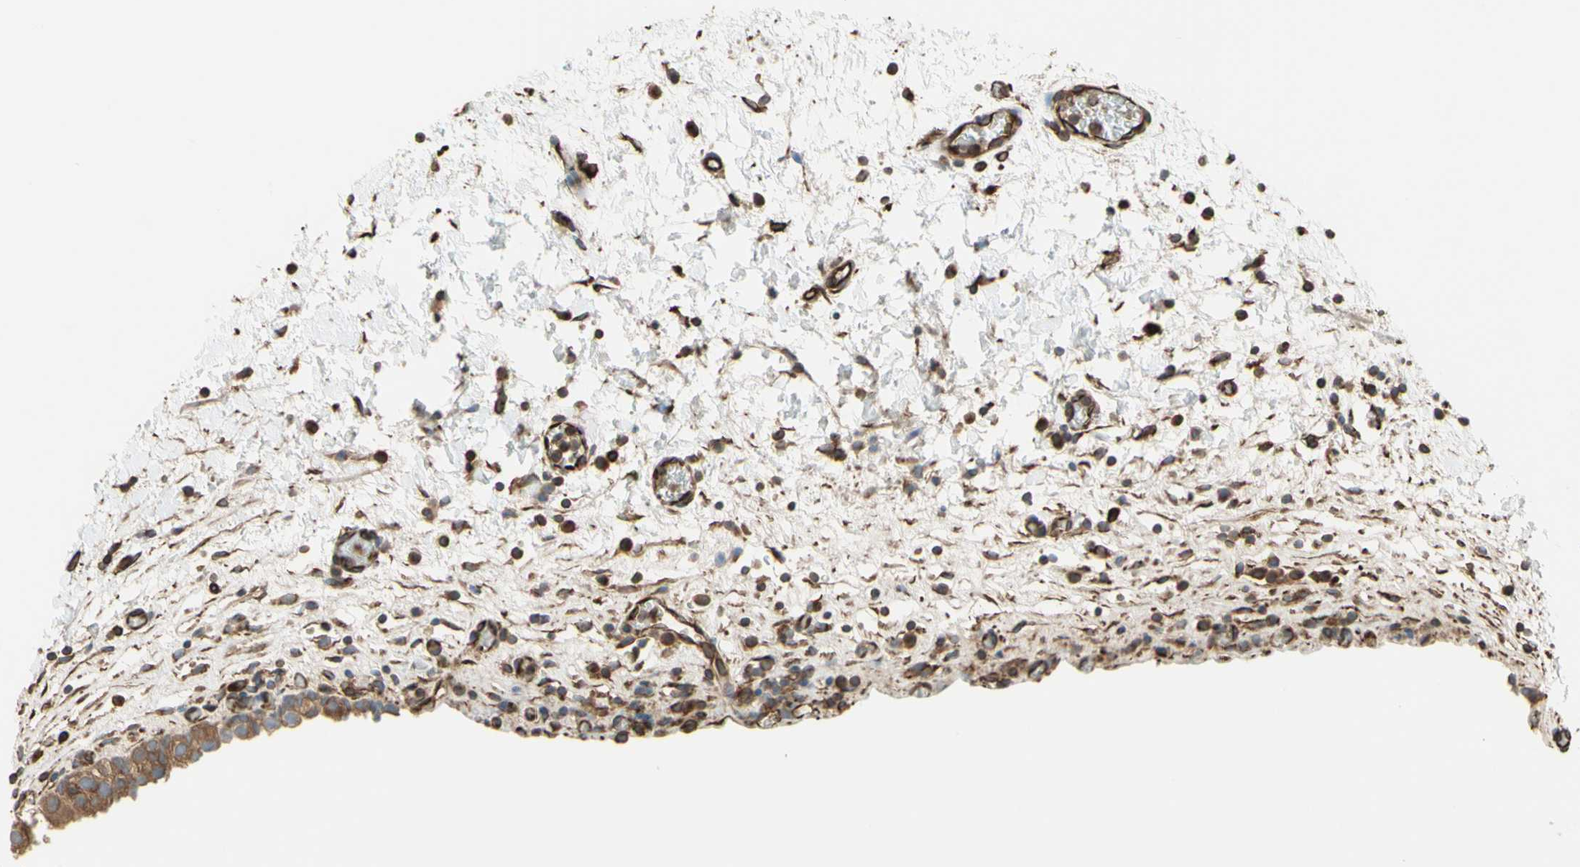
{"staining": {"intensity": "moderate", "quantity": ">75%", "location": "cytoplasmic/membranous"}, "tissue": "urinary bladder", "cell_type": "Urothelial cells", "image_type": "normal", "snomed": [{"axis": "morphology", "description": "Normal tissue, NOS"}, {"axis": "topography", "description": "Urinary bladder"}], "caption": "Brown immunohistochemical staining in normal human urinary bladder shows moderate cytoplasmic/membranous expression in about >75% of urothelial cells.", "gene": "TRAF2", "patient": {"sex": "female", "age": 64}}